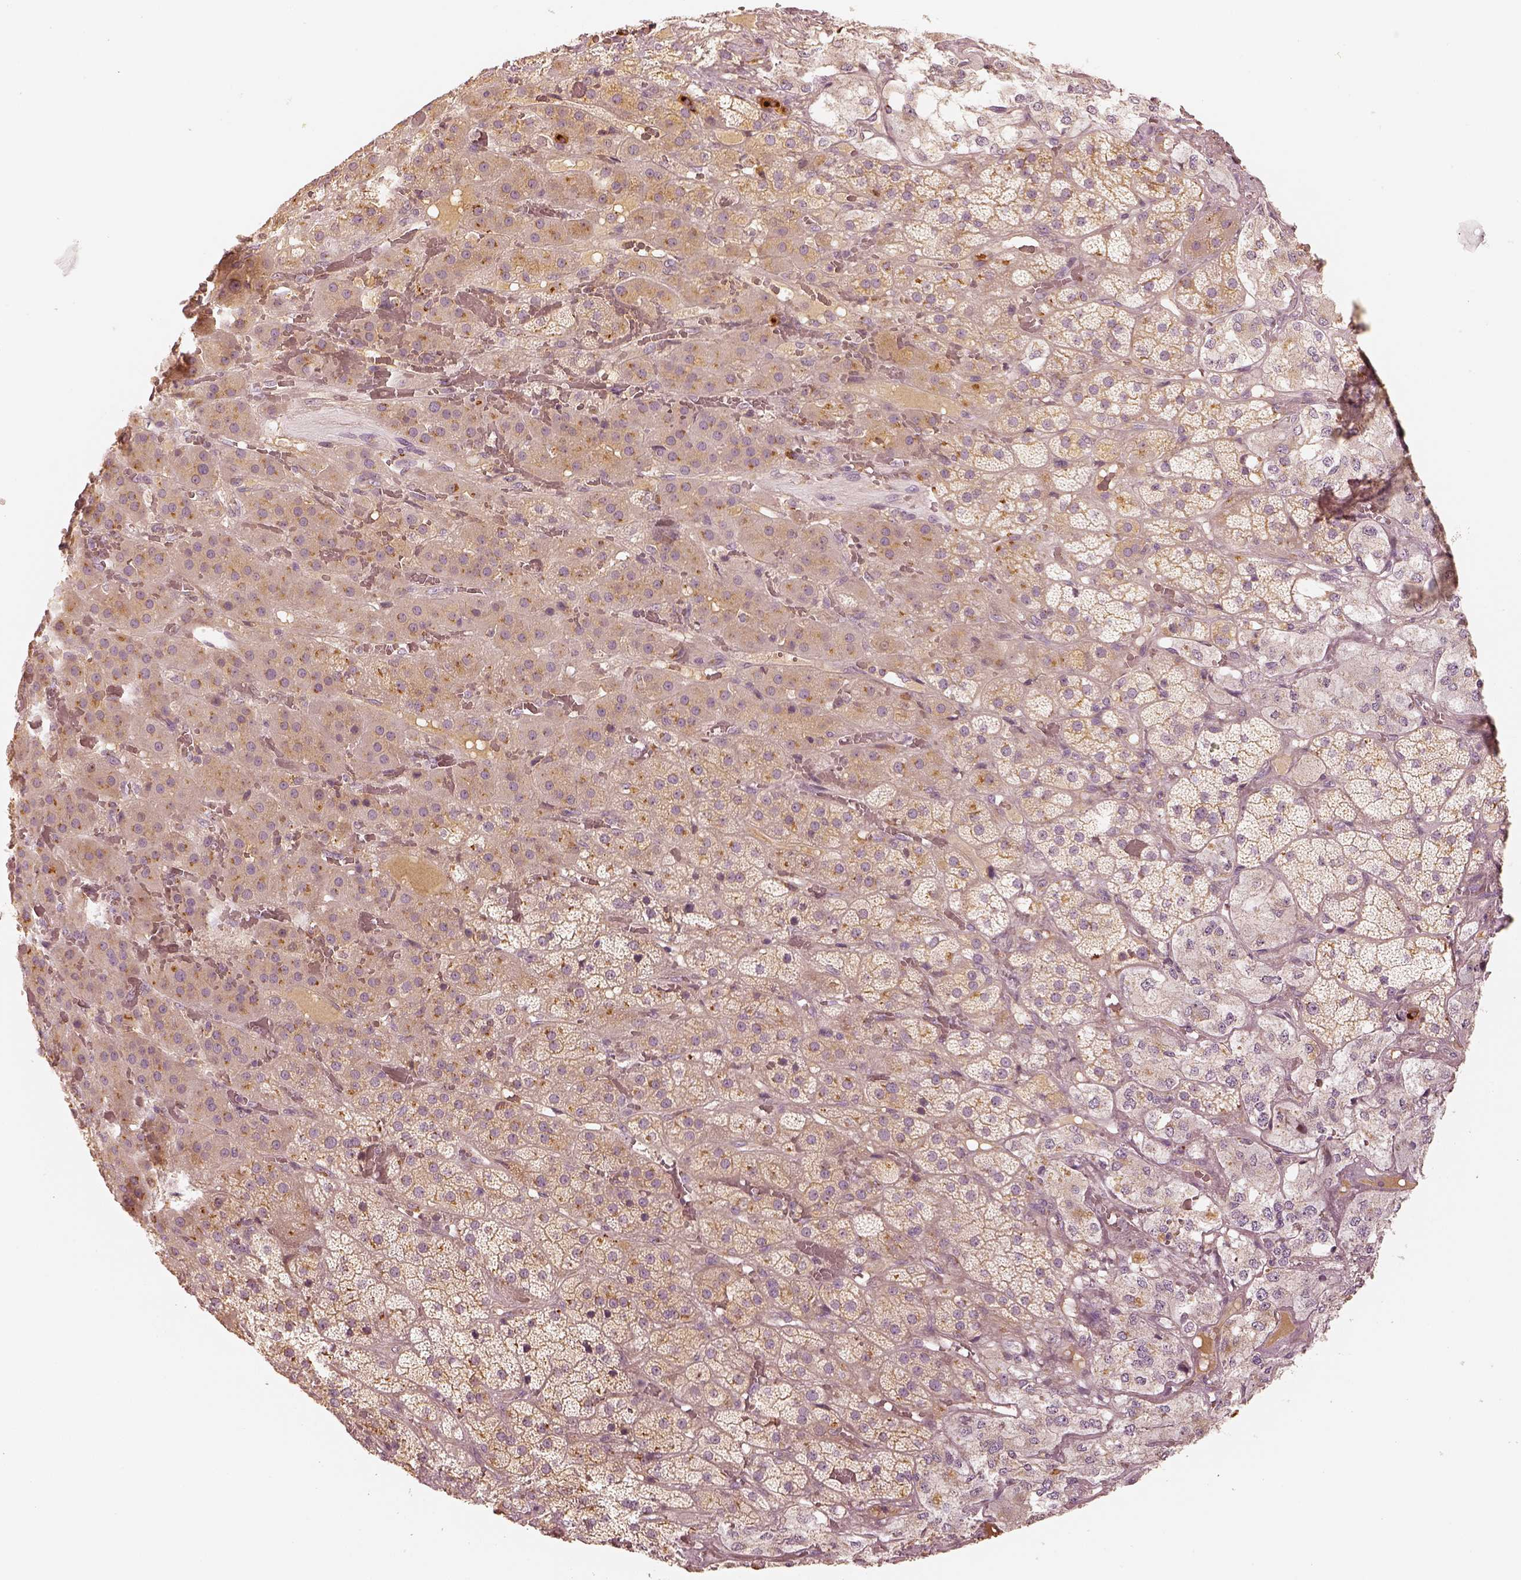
{"staining": {"intensity": "weak", "quantity": ">75%", "location": "cytoplasmic/membranous"}, "tissue": "adrenal gland", "cell_type": "Glandular cells", "image_type": "normal", "snomed": [{"axis": "morphology", "description": "Normal tissue, NOS"}, {"axis": "topography", "description": "Adrenal gland"}], "caption": "A histopathology image showing weak cytoplasmic/membranous positivity in about >75% of glandular cells in unremarkable adrenal gland, as visualized by brown immunohistochemical staining.", "gene": "GORASP2", "patient": {"sex": "male", "age": 57}}